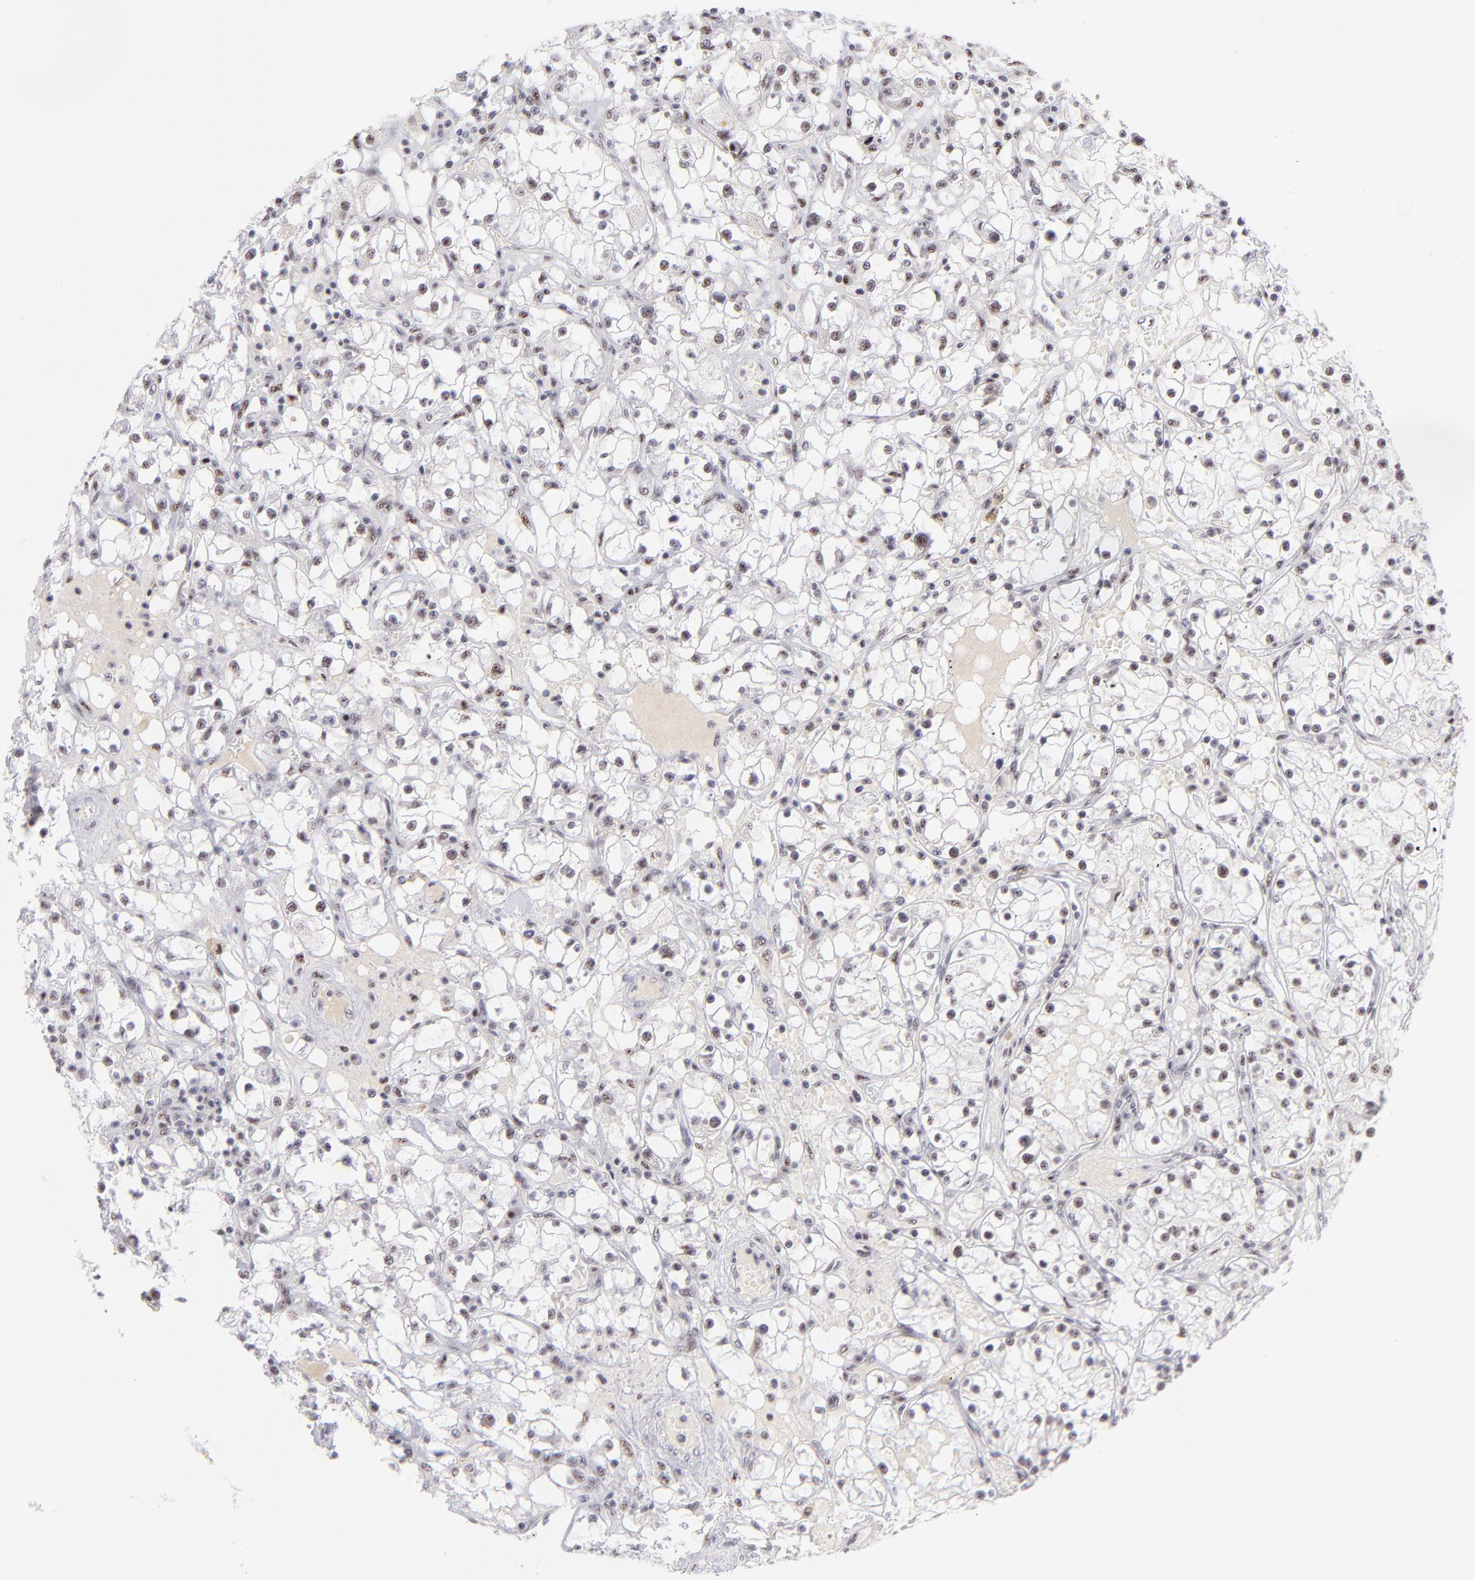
{"staining": {"intensity": "moderate", "quantity": ">75%", "location": "nuclear"}, "tissue": "renal cancer", "cell_type": "Tumor cells", "image_type": "cancer", "snomed": [{"axis": "morphology", "description": "Adenocarcinoma, NOS"}, {"axis": "topography", "description": "Kidney"}], "caption": "Protein staining of adenocarcinoma (renal) tissue demonstrates moderate nuclear staining in approximately >75% of tumor cells.", "gene": "CDC25C", "patient": {"sex": "male", "age": 56}}